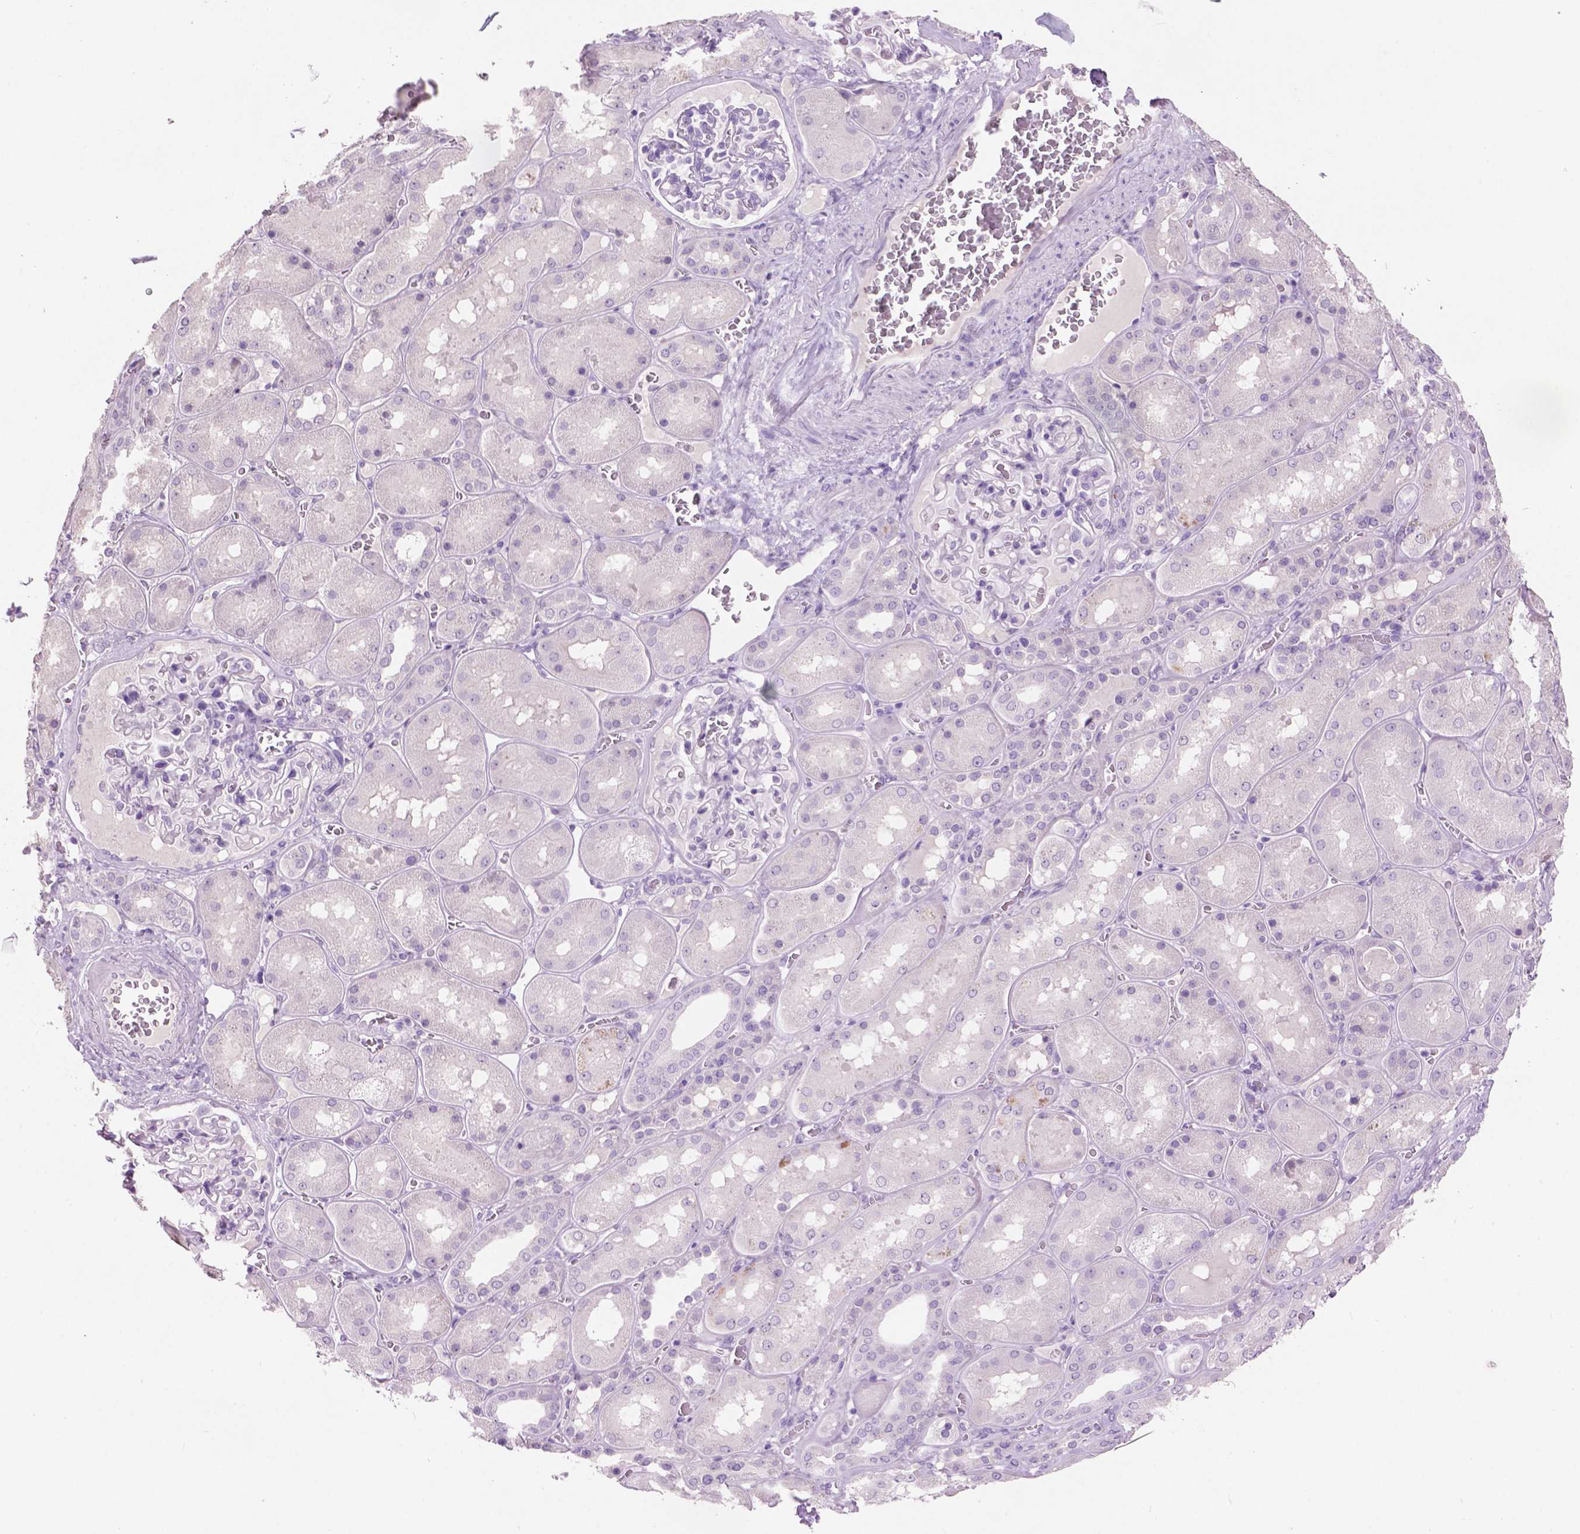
{"staining": {"intensity": "negative", "quantity": "none", "location": "none"}, "tissue": "kidney", "cell_type": "Cells in glomeruli", "image_type": "normal", "snomed": [{"axis": "morphology", "description": "Normal tissue, NOS"}, {"axis": "topography", "description": "Kidney"}], "caption": "The photomicrograph reveals no significant staining in cells in glomeruli of kidney. The staining was performed using DAB (3,3'-diaminobenzidine) to visualize the protein expression in brown, while the nuclei were stained in blue with hematoxylin (Magnification: 20x).", "gene": "CRYBA4", "patient": {"sex": "male", "age": 73}}